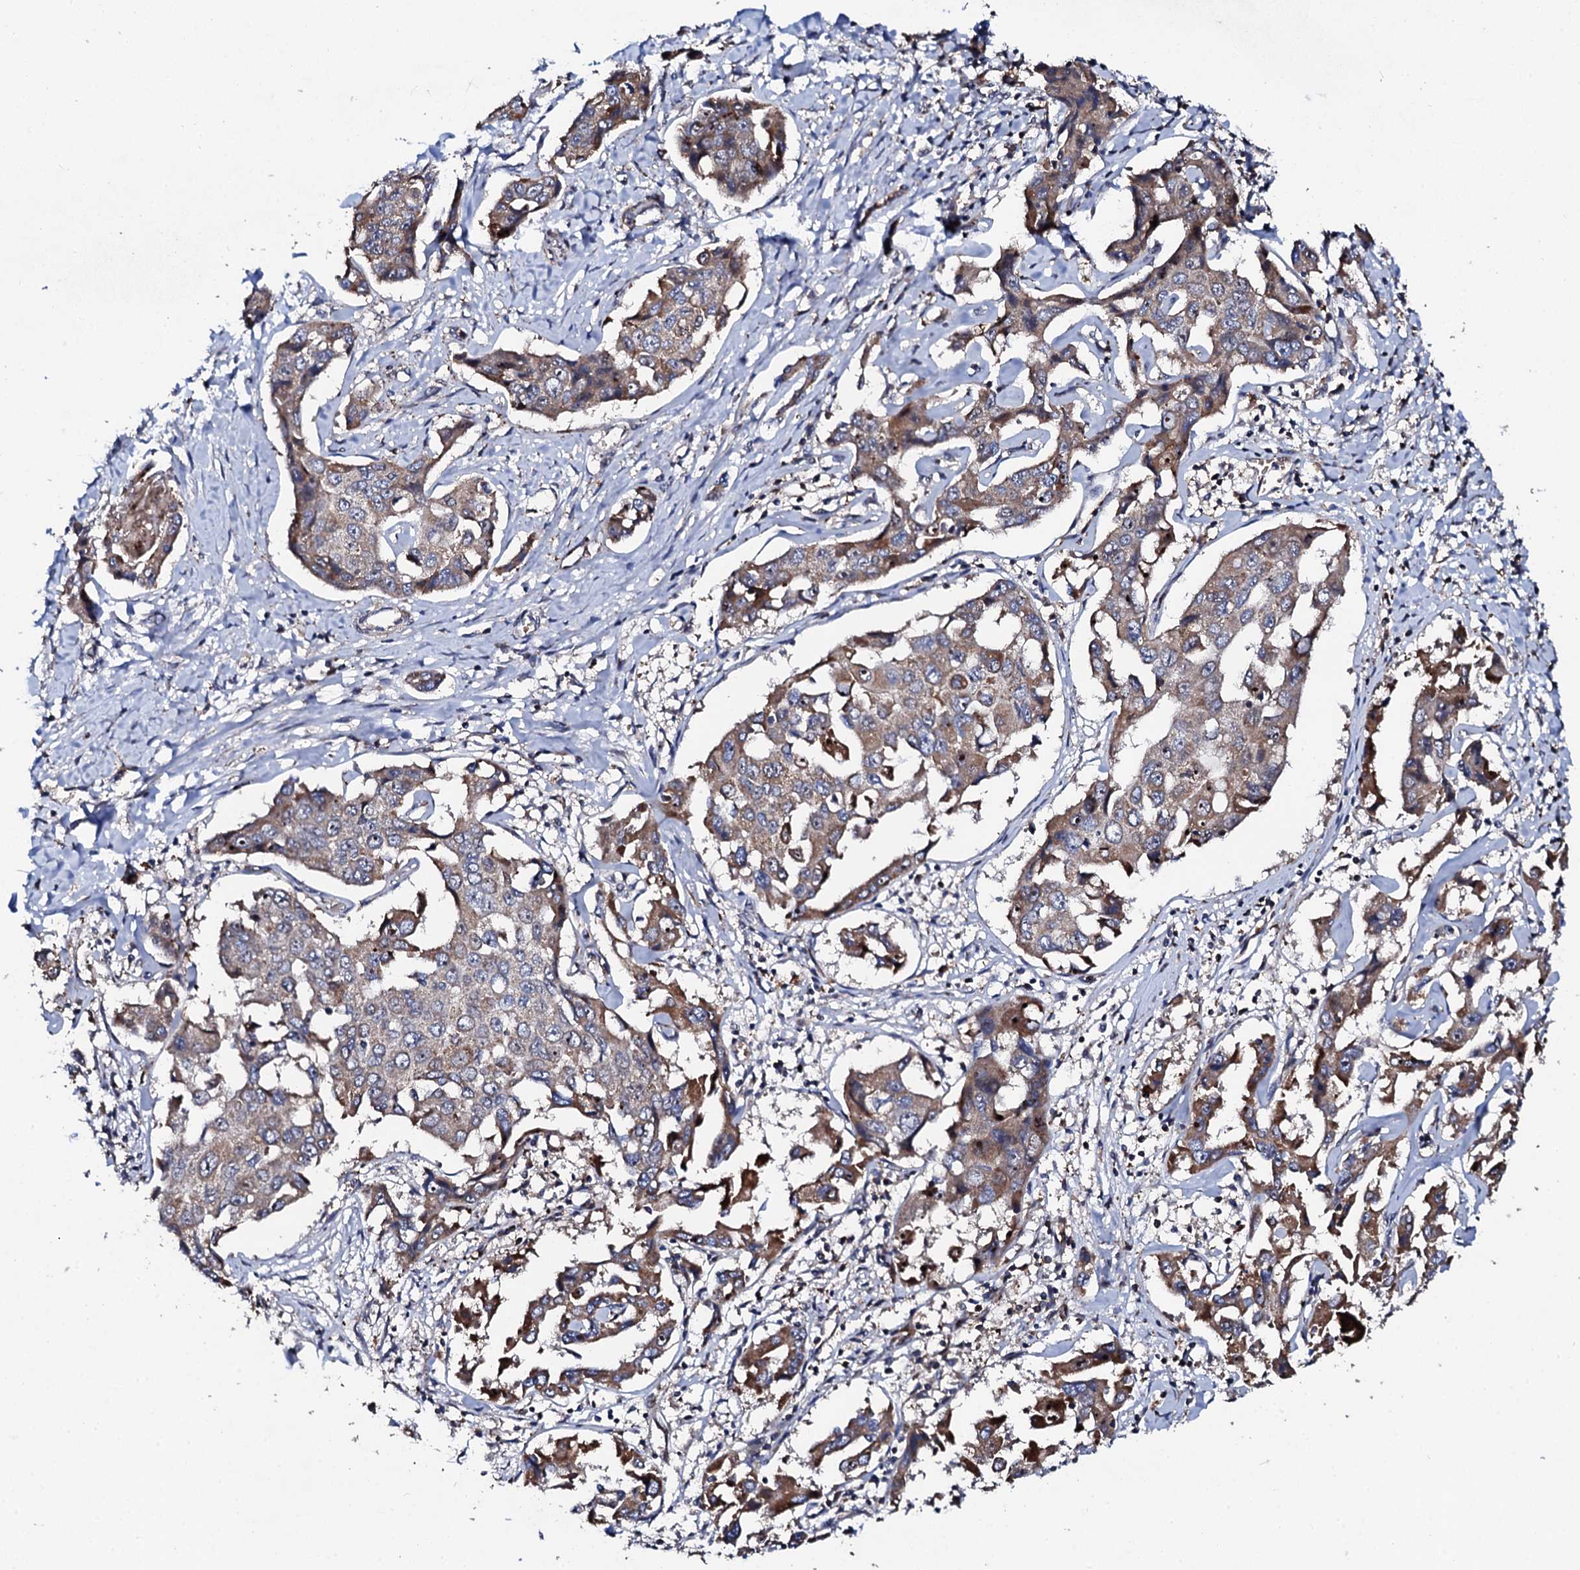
{"staining": {"intensity": "moderate", "quantity": ">75%", "location": "cytoplasmic/membranous,nuclear"}, "tissue": "liver cancer", "cell_type": "Tumor cells", "image_type": "cancer", "snomed": [{"axis": "morphology", "description": "Cholangiocarcinoma"}, {"axis": "topography", "description": "Liver"}], "caption": "Liver cholangiocarcinoma stained with a protein marker shows moderate staining in tumor cells.", "gene": "GTPBP4", "patient": {"sex": "male", "age": 59}}